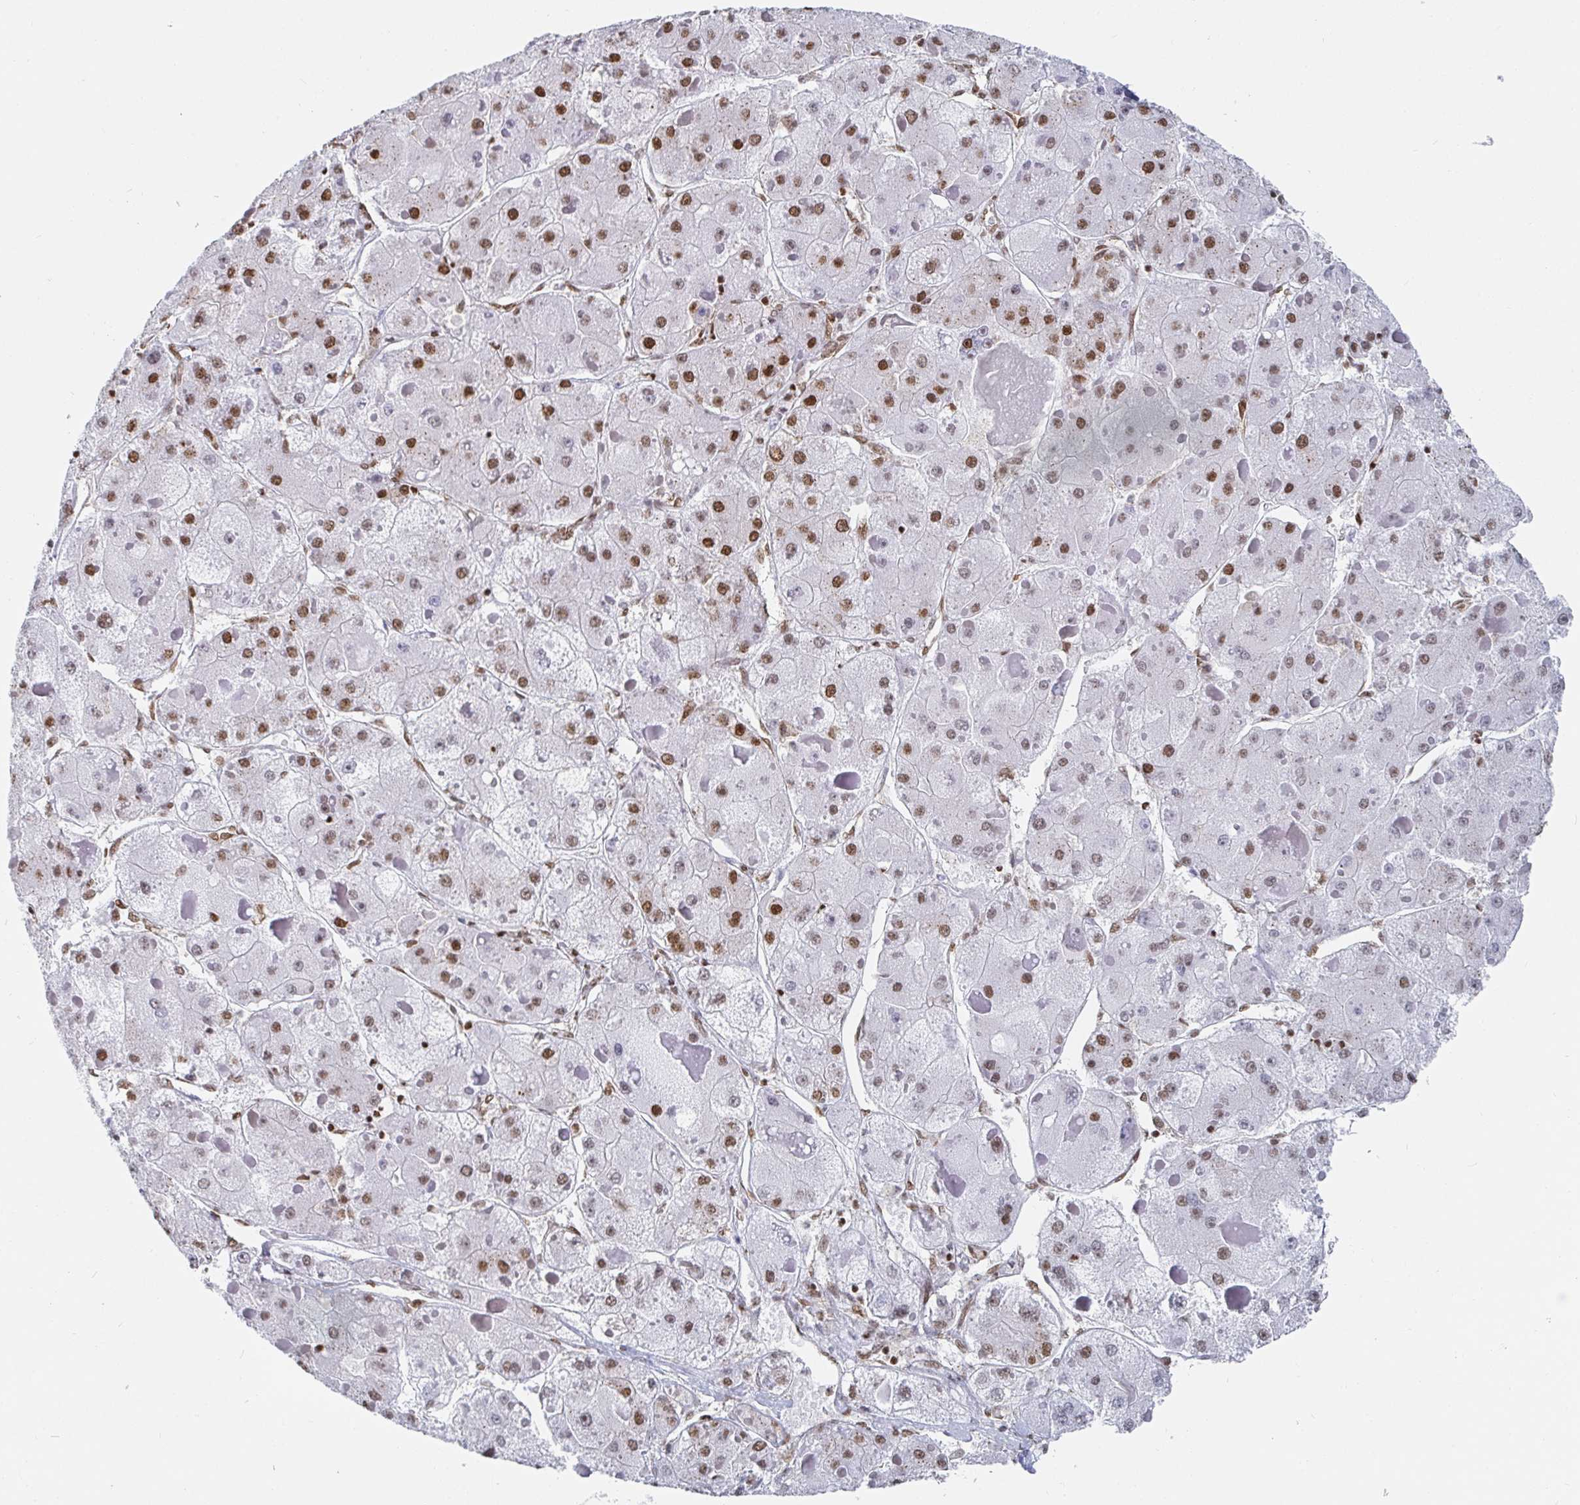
{"staining": {"intensity": "moderate", "quantity": "25%-75%", "location": "nuclear"}, "tissue": "liver cancer", "cell_type": "Tumor cells", "image_type": "cancer", "snomed": [{"axis": "morphology", "description": "Carcinoma, Hepatocellular, NOS"}, {"axis": "topography", "description": "Liver"}], "caption": "Tumor cells demonstrate moderate nuclear positivity in approximately 25%-75% of cells in liver cancer.", "gene": "EWSR1", "patient": {"sex": "female", "age": 73}}